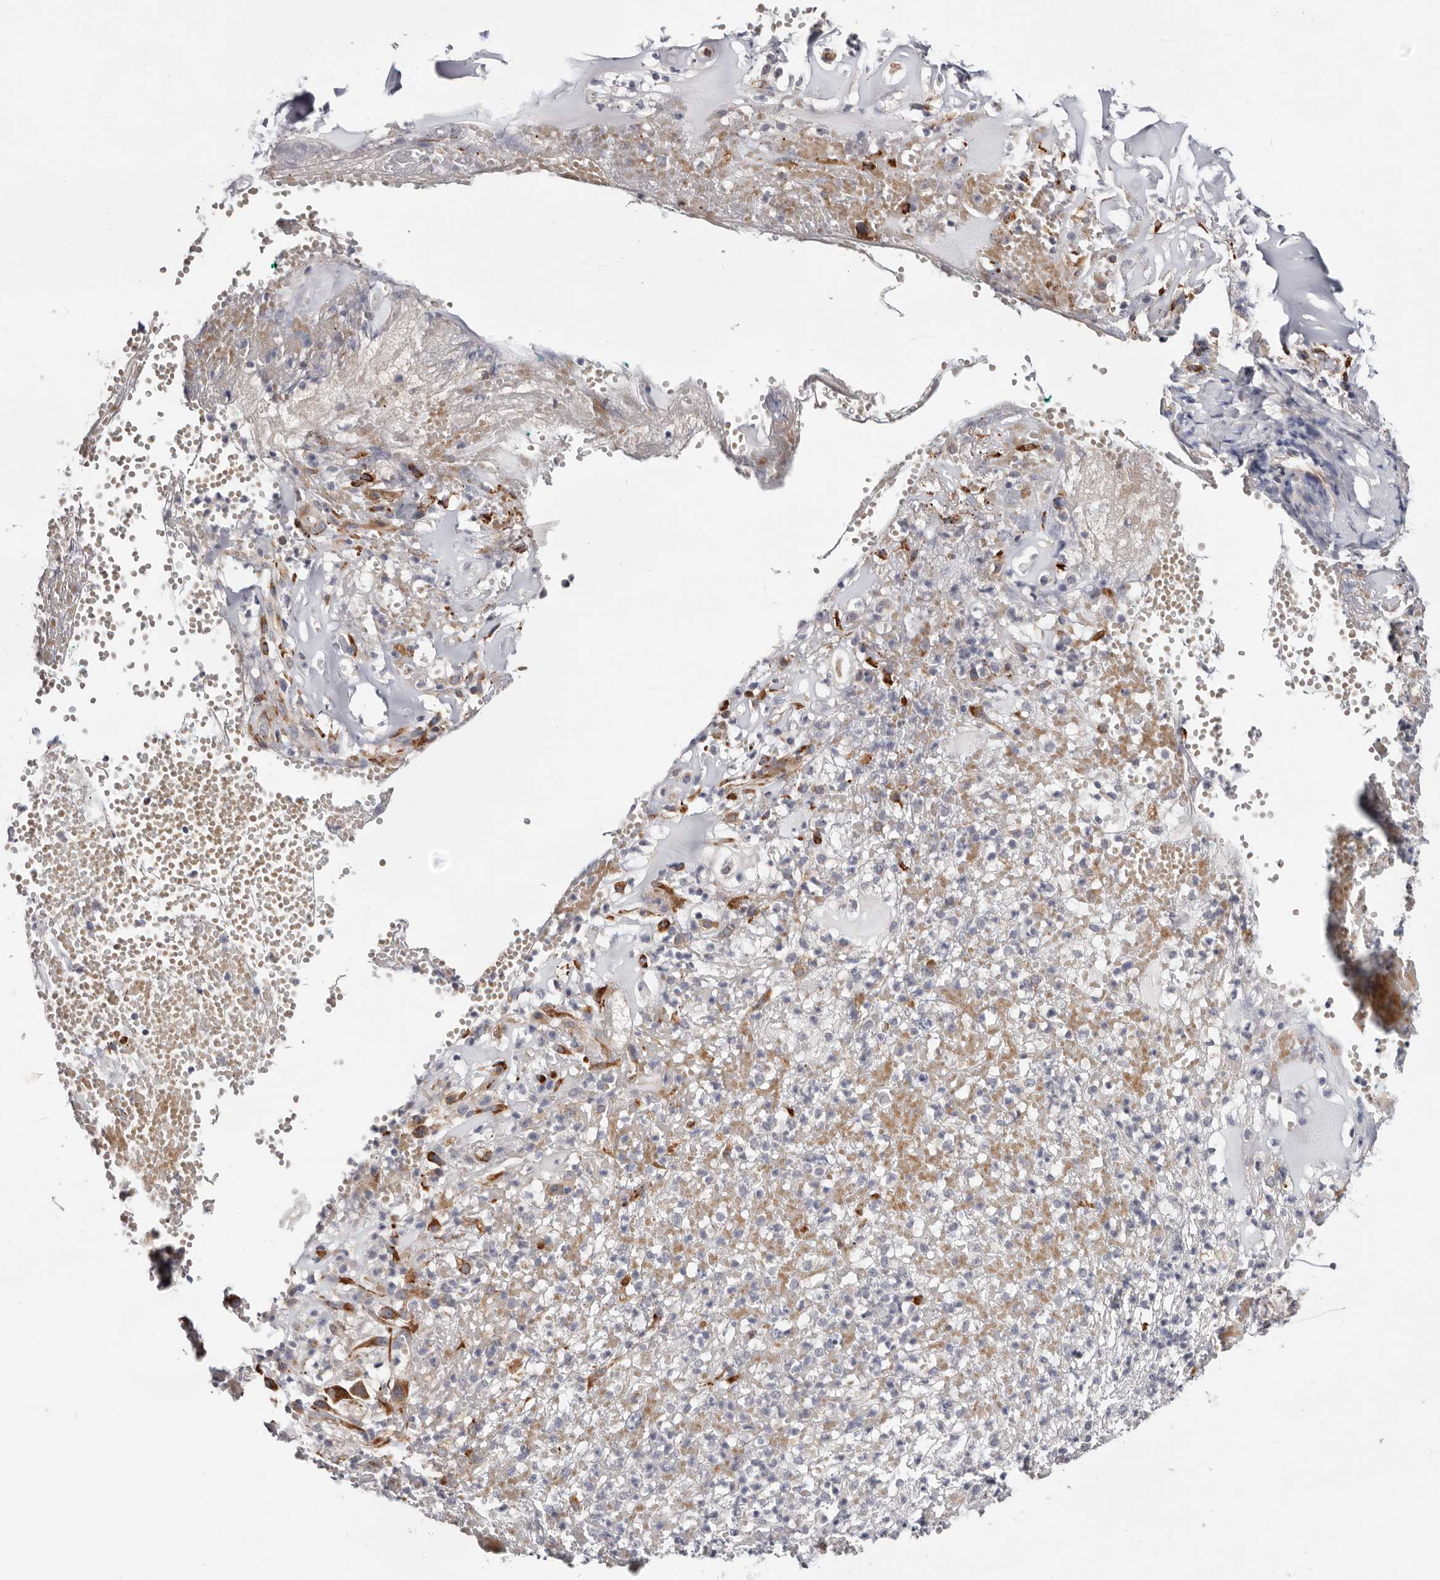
{"staining": {"intensity": "weak", "quantity": "<25%", "location": "cytoplasmic/membranous"}, "tissue": "adipose tissue", "cell_type": "Adipocytes", "image_type": "normal", "snomed": [{"axis": "morphology", "description": "Normal tissue, NOS"}, {"axis": "morphology", "description": "Basal cell carcinoma"}, {"axis": "topography", "description": "Cartilage tissue"}, {"axis": "topography", "description": "Nasopharynx"}, {"axis": "topography", "description": "Oral tissue"}], "caption": "Immunohistochemical staining of unremarkable adipose tissue displays no significant expression in adipocytes.", "gene": "USH1C", "patient": {"sex": "female", "age": 77}}